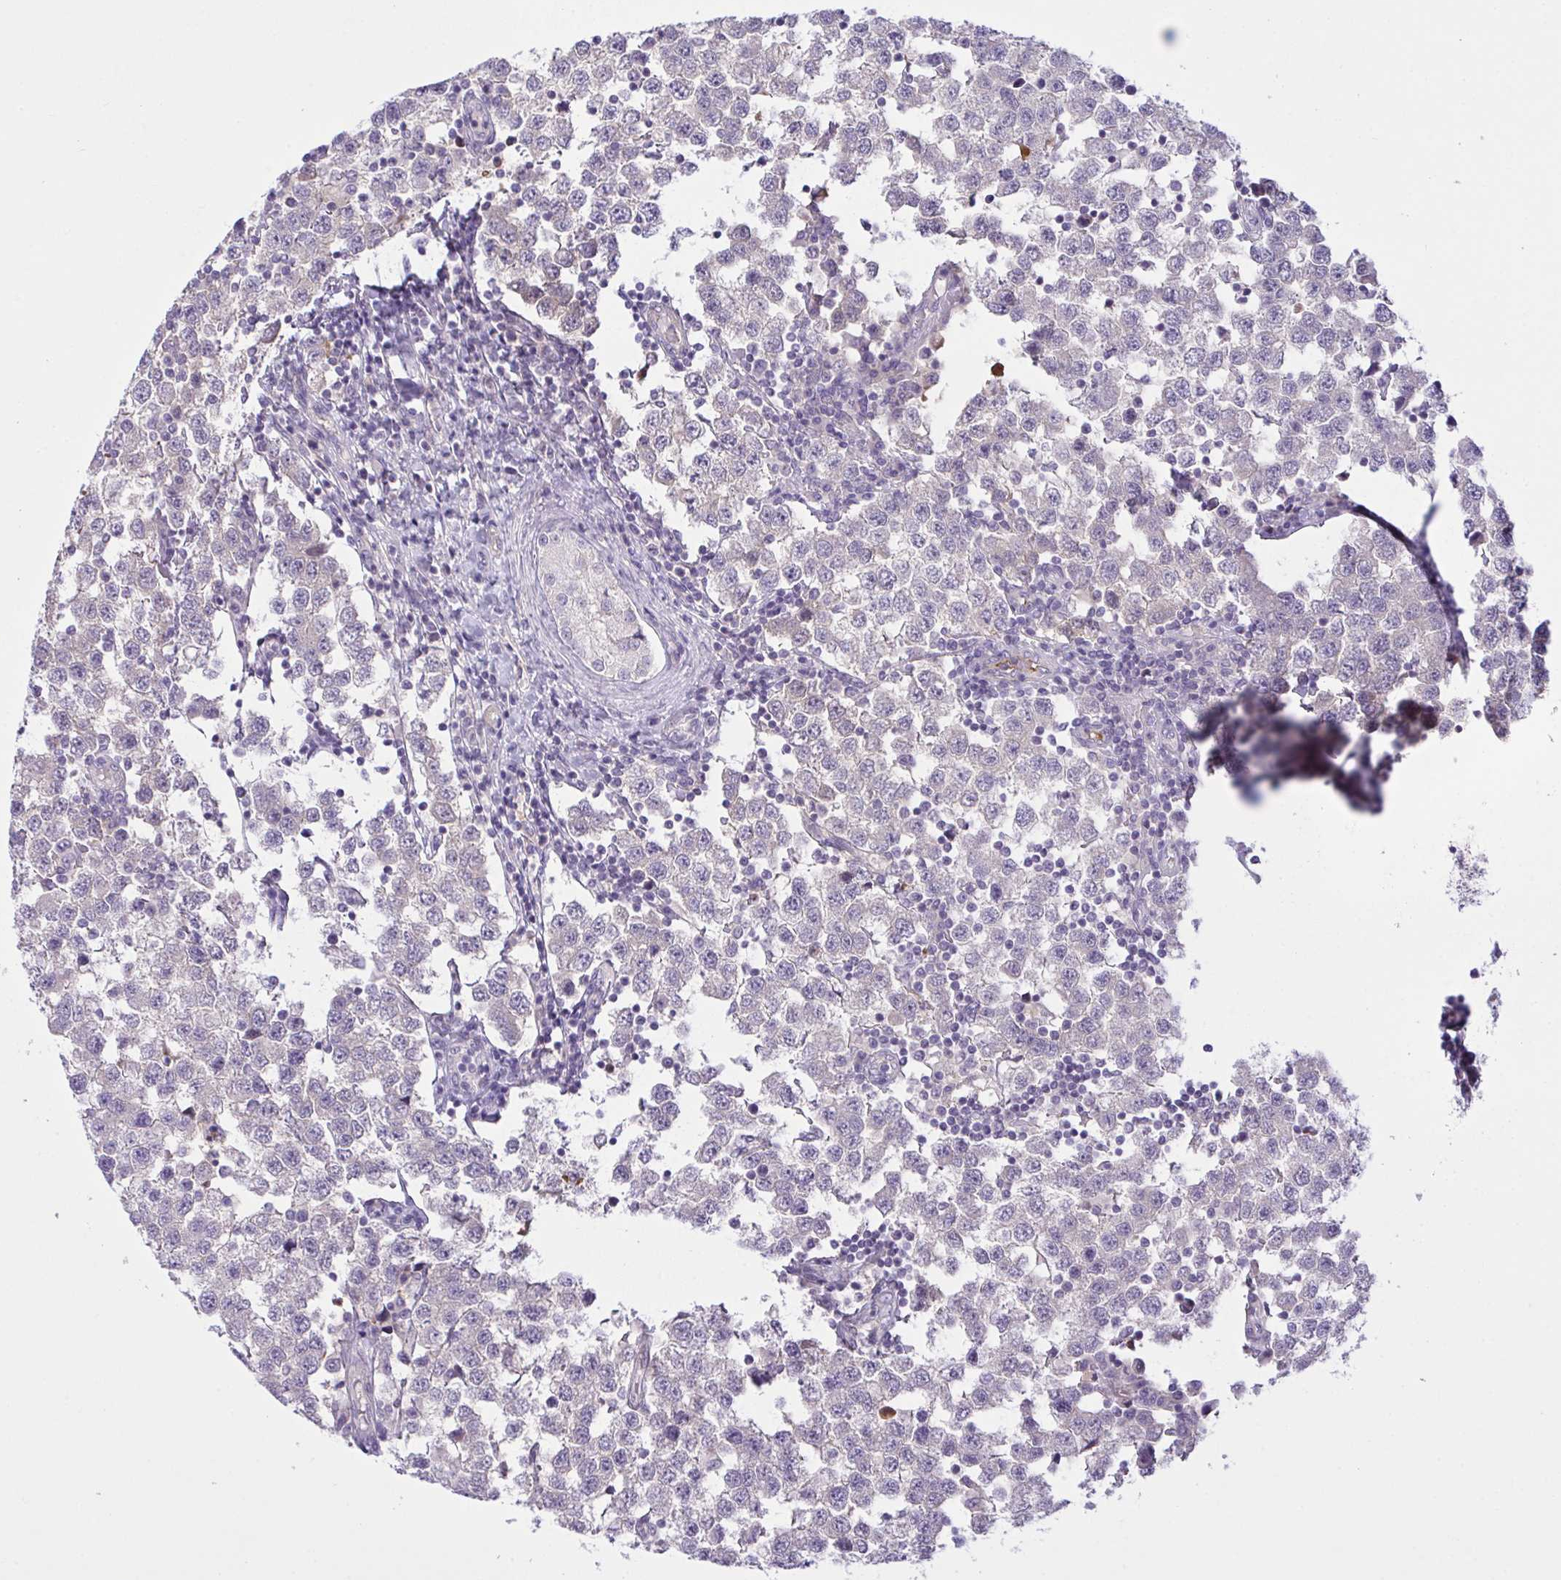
{"staining": {"intensity": "negative", "quantity": "none", "location": "none"}, "tissue": "testis cancer", "cell_type": "Tumor cells", "image_type": "cancer", "snomed": [{"axis": "morphology", "description": "Seminoma, NOS"}, {"axis": "topography", "description": "Testis"}], "caption": "Seminoma (testis) was stained to show a protein in brown. There is no significant staining in tumor cells.", "gene": "SYNPO2L", "patient": {"sex": "male", "age": 34}}